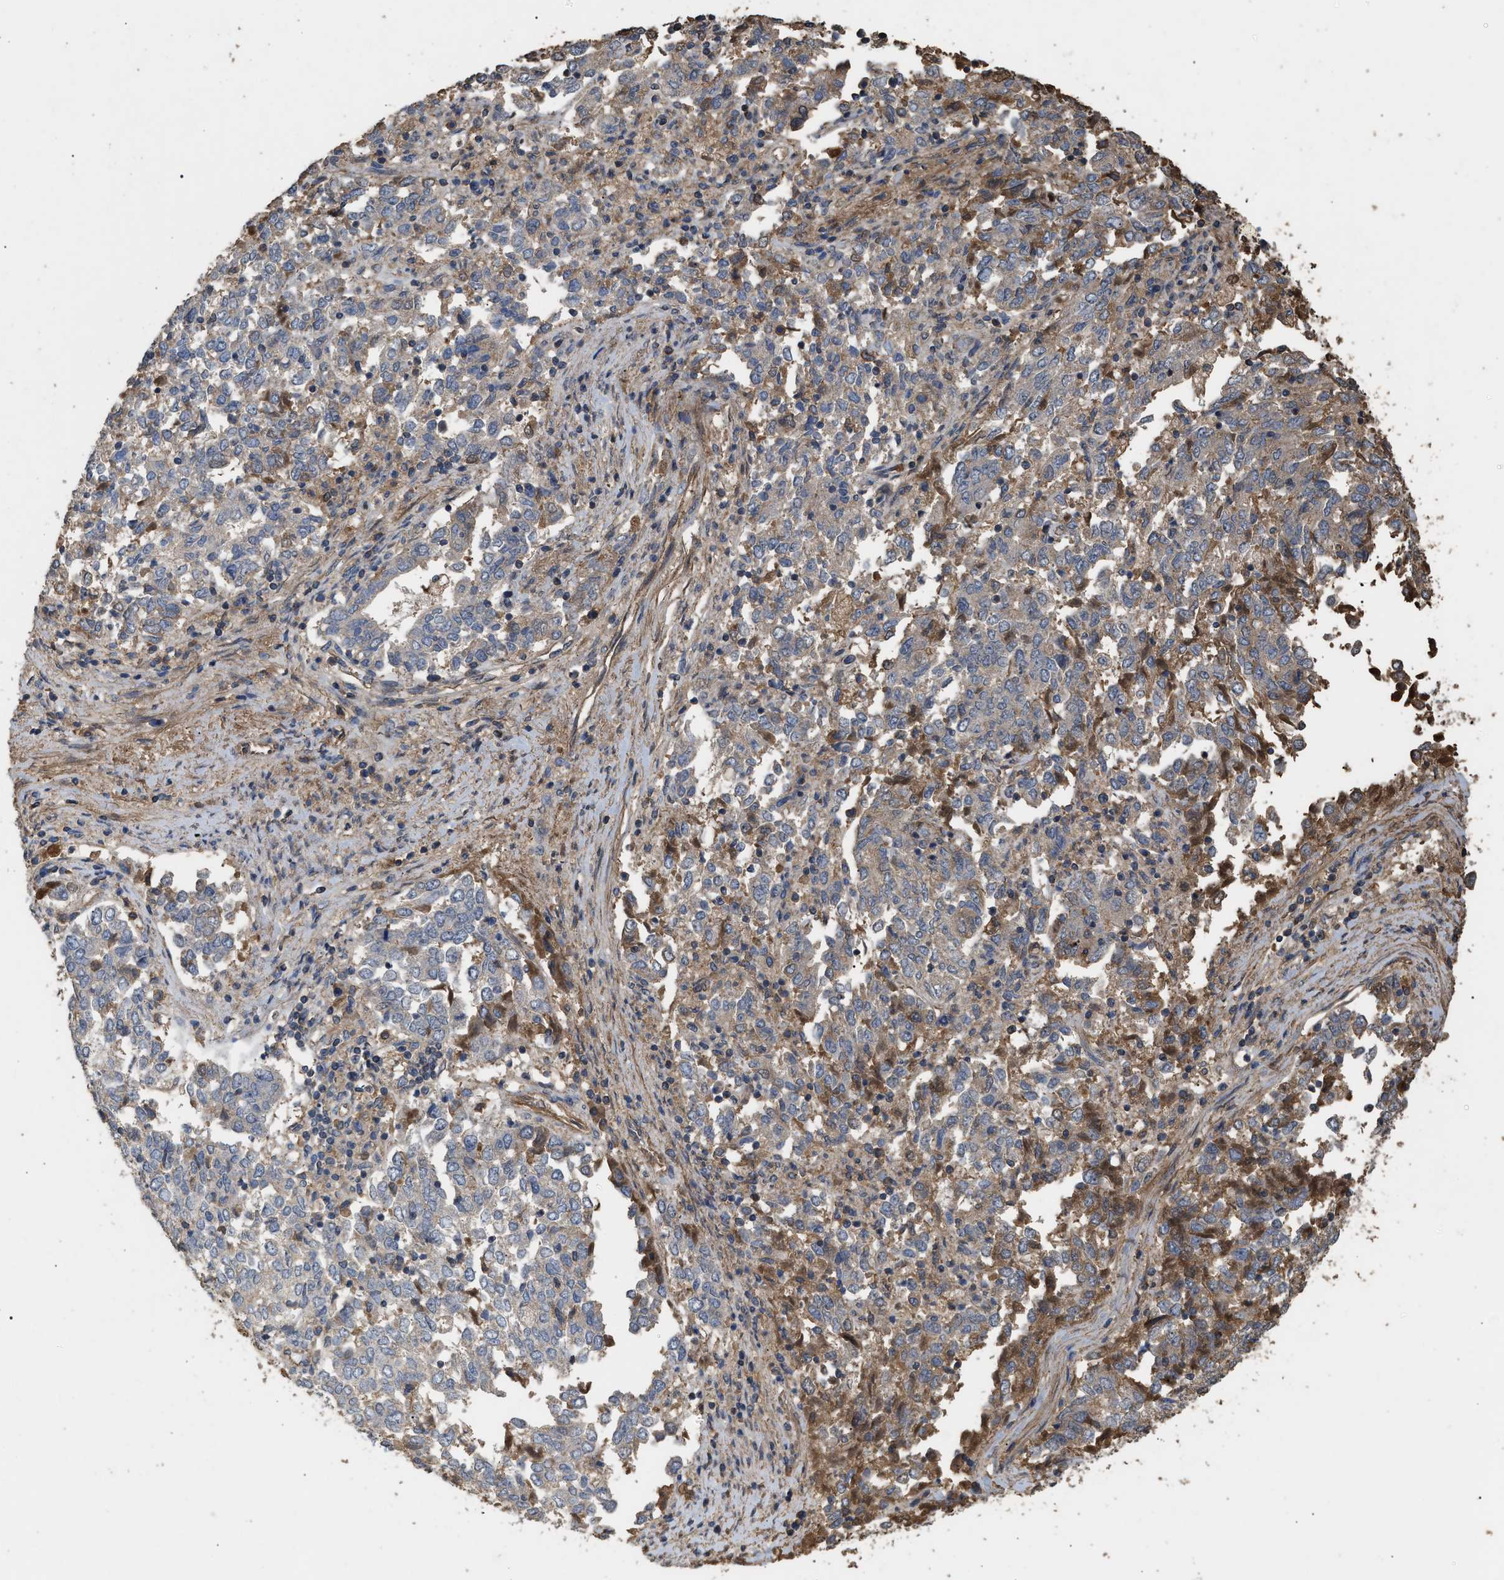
{"staining": {"intensity": "negative", "quantity": "none", "location": "none"}, "tissue": "endometrial cancer", "cell_type": "Tumor cells", "image_type": "cancer", "snomed": [{"axis": "morphology", "description": "Adenocarcinoma, NOS"}, {"axis": "topography", "description": "Endometrium"}], "caption": "Protein analysis of endometrial adenocarcinoma shows no significant expression in tumor cells. Brightfield microscopy of IHC stained with DAB (3,3'-diaminobenzidine) (brown) and hematoxylin (blue), captured at high magnification.", "gene": "HTRA3", "patient": {"sex": "female", "age": 80}}